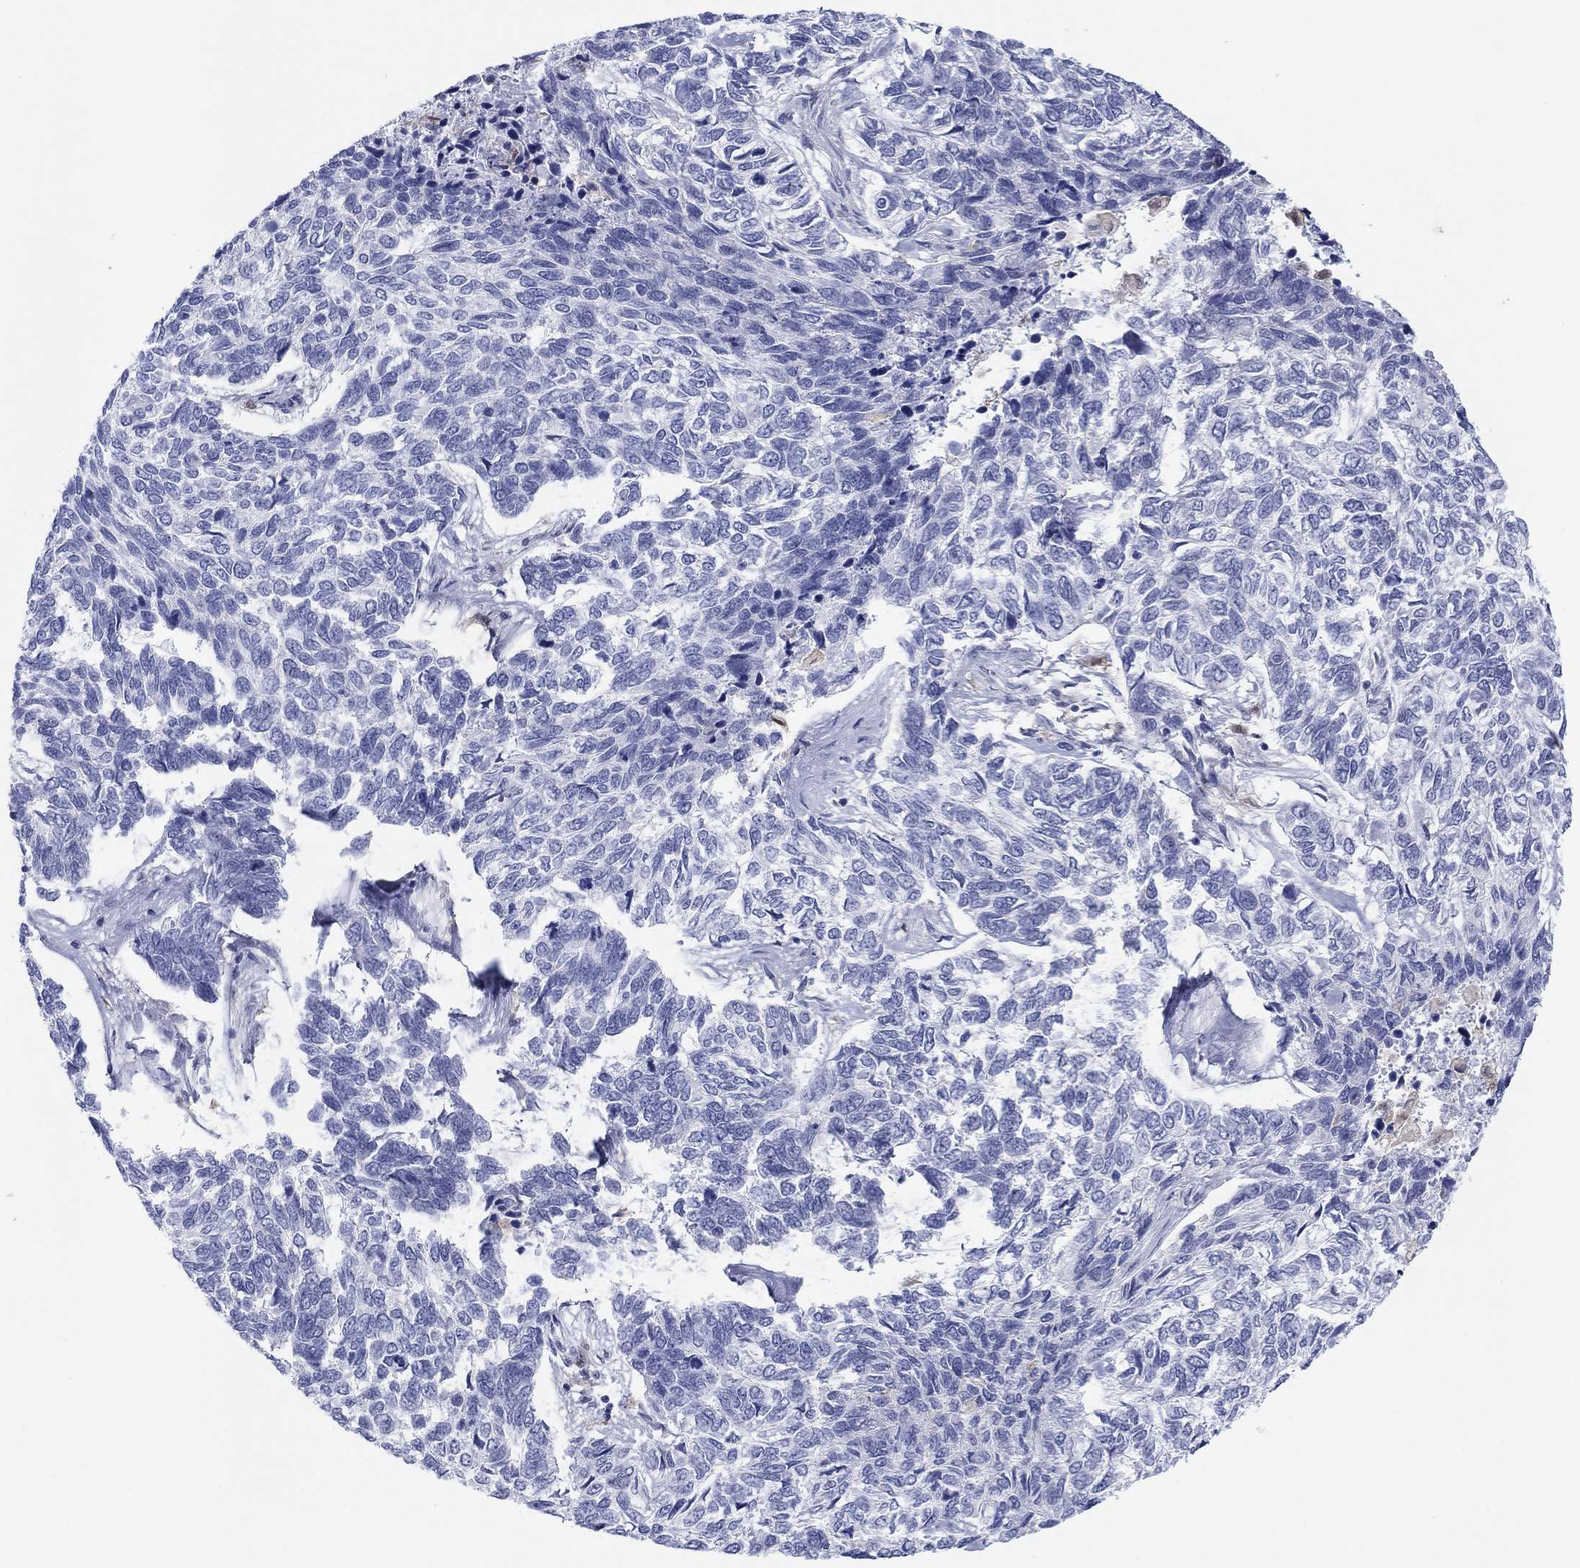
{"staining": {"intensity": "negative", "quantity": "none", "location": "none"}, "tissue": "skin cancer", "cell_type": "Tumor cells", "image_type": "cancer", "snomed": [{"axis": "morphology", "description": "Basal cell carcinoma"}, {"axis": "topography", "description": "Skin"}], "caption": "Histopathology image shows no protein positivity in tumor cells of basal cell carcinoma (skin) tissue. (DAB (3,3'-diaminobenzidine) immunohistochemistry with hematoxylin counter stain).", "gene": "PDXK", "patient": {"sex": "female", "age": 65}}